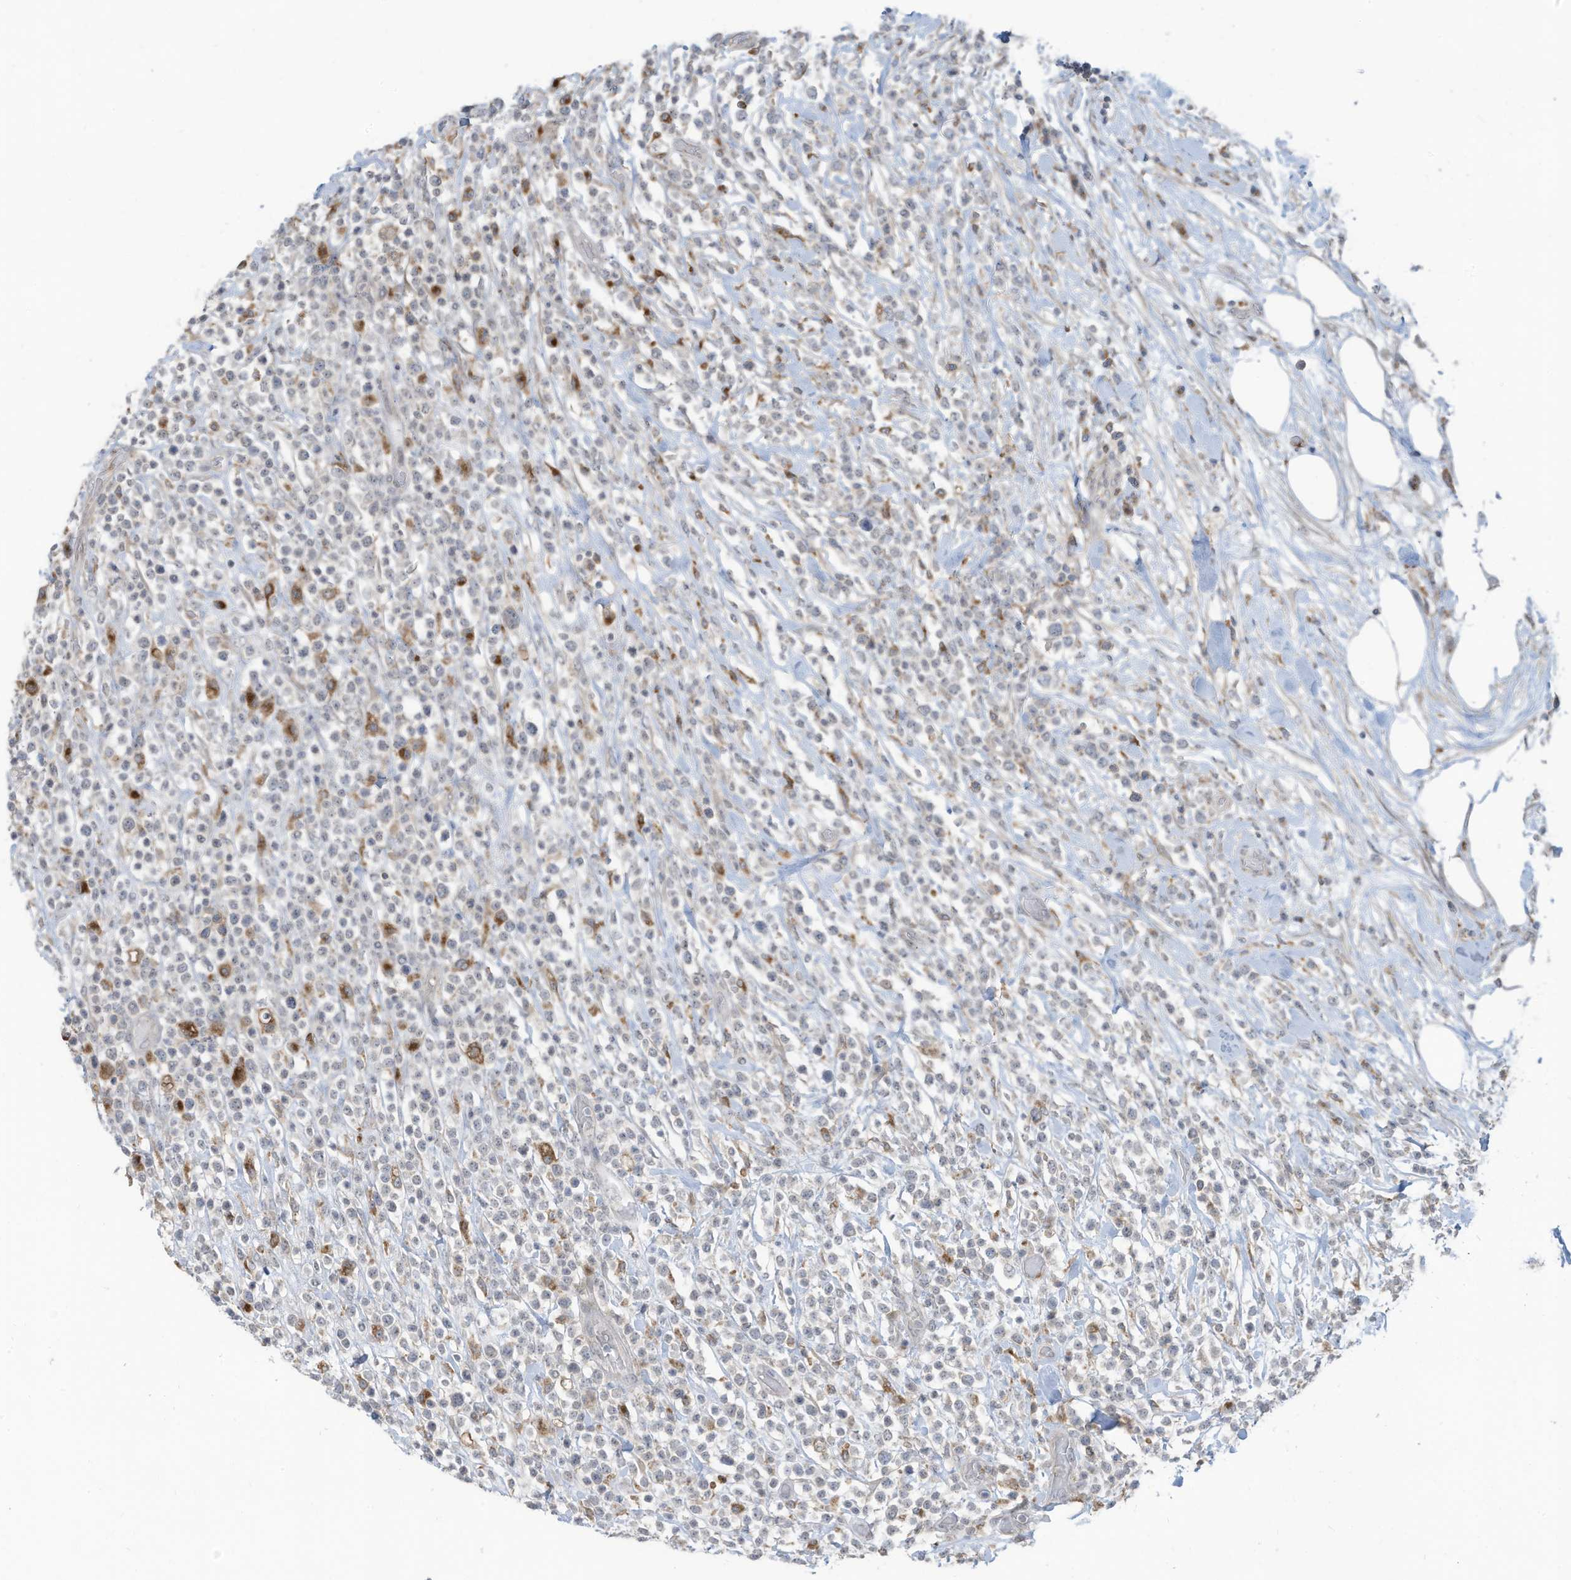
{"staining": {"intensity": "negative", "quantity": "none", "location": "none"}, "tissue": "lymphoma", "cell_type": "Tumor cells", "image_type": "cancer", "snomed": [{"axis": "morphology", "description": "Malignant lymphoma, non-Hodgkin's type, High grade"}, {"axis": "topography", "description": "Colon"}], "caption": "This micrograph is of malignant lymphoma, non-Hodgkin's type (high-grade) stained with immunohistochemistry to label a protein in brown with the nuclei are counter-stained blue. There is no staining in tumor cells.", "gene": "DZIP3", "patient": {"sex": "female", "age": 53}}